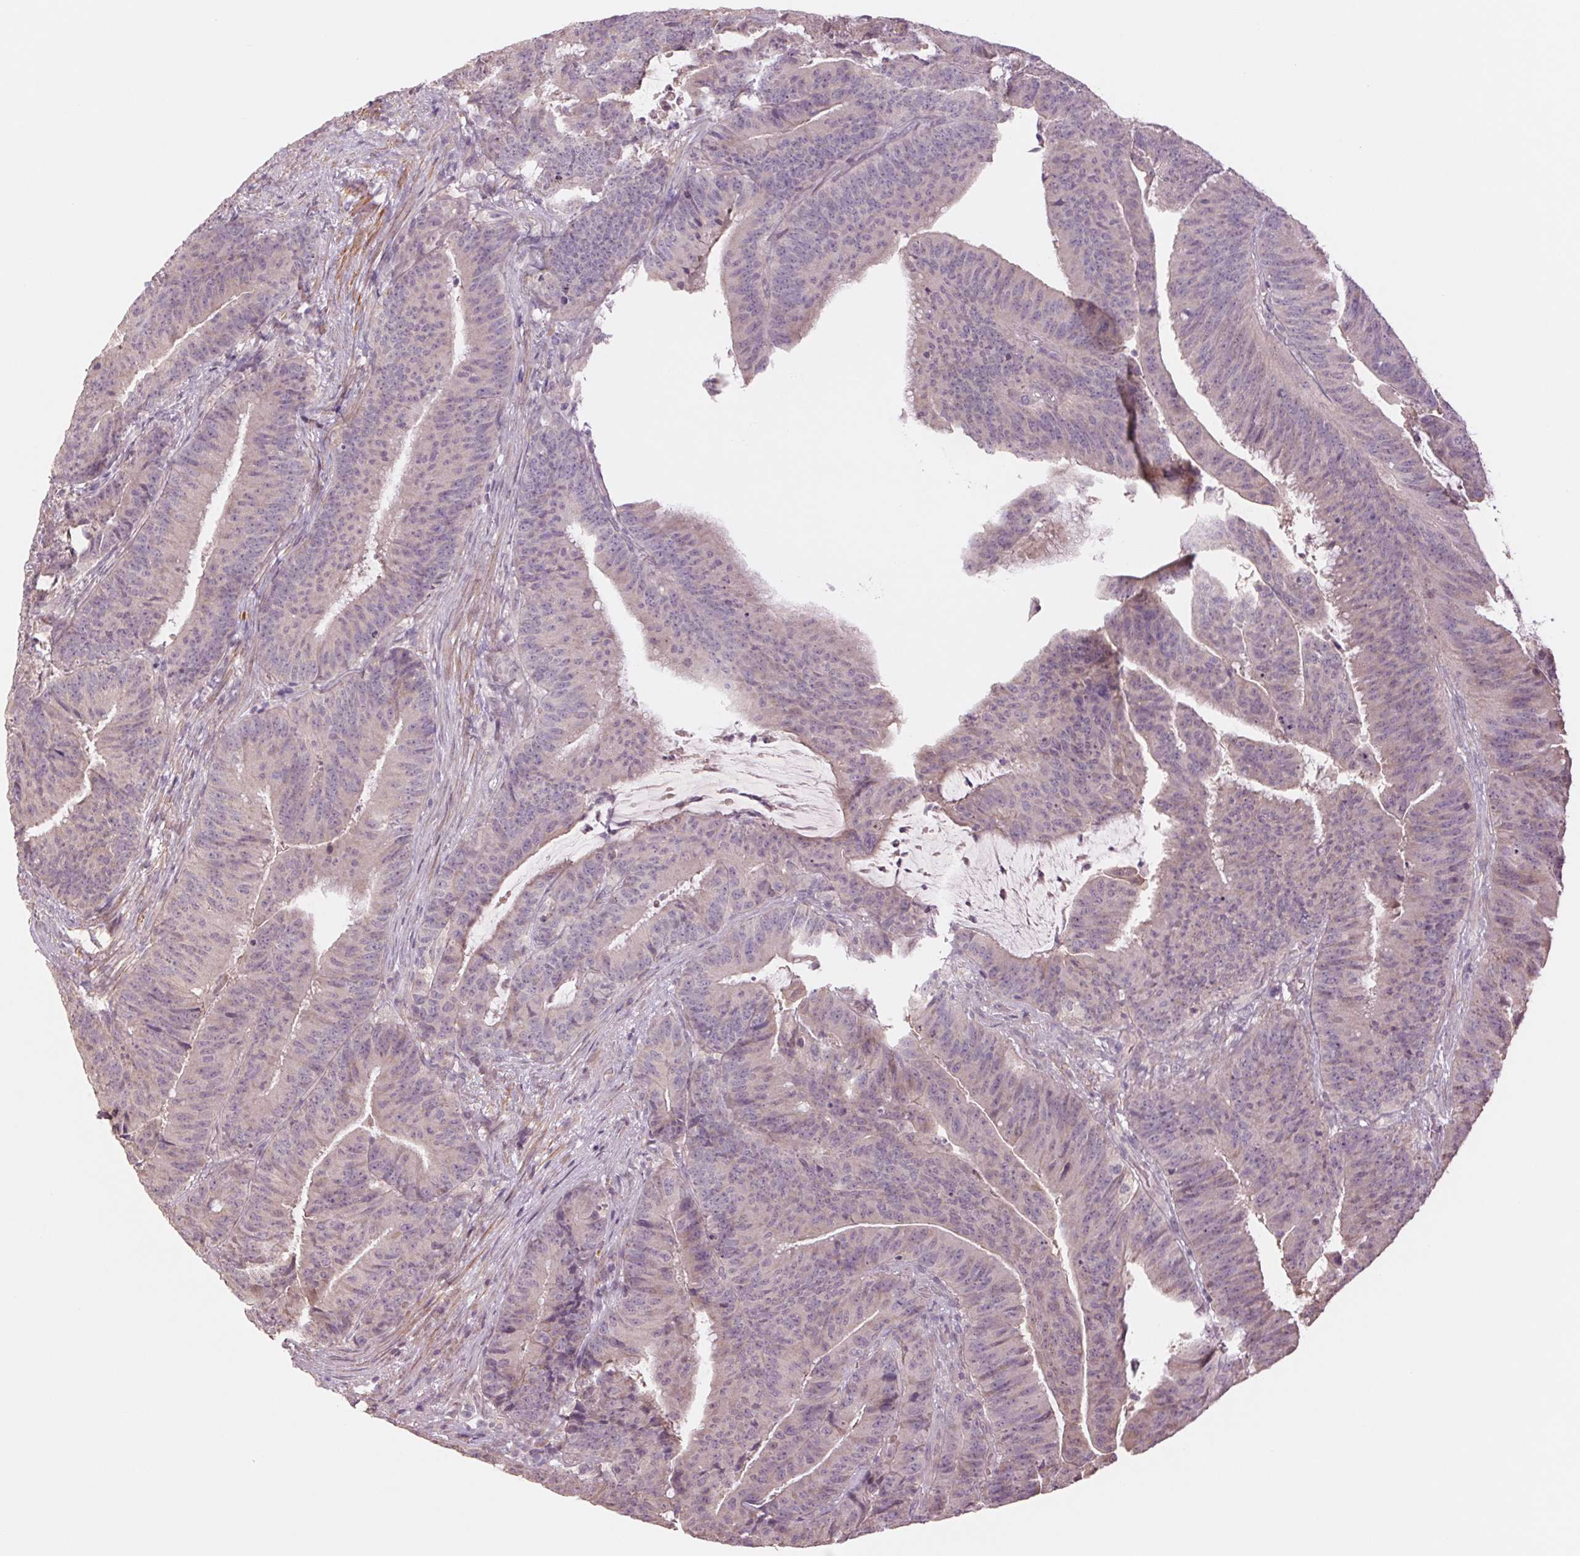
{"staining": {"intensity": "negative", "quantity": "none", "location": "none"}, "tissue": "colorectal cancer", "cell_type": "Tumor cells", "image_type": "cancer", "snomed": [{"axis": "morphology", "description": "Adenocarcinoma, NOS"}, {"axis": "topography", "description": "Colon"}], "caption": "This is an immunohistochemistry micrograph of colorectal cancer. There is no expression in tumor cells.", "gene": "PPIA", "patient": {"sex": "female", "age": 78}}